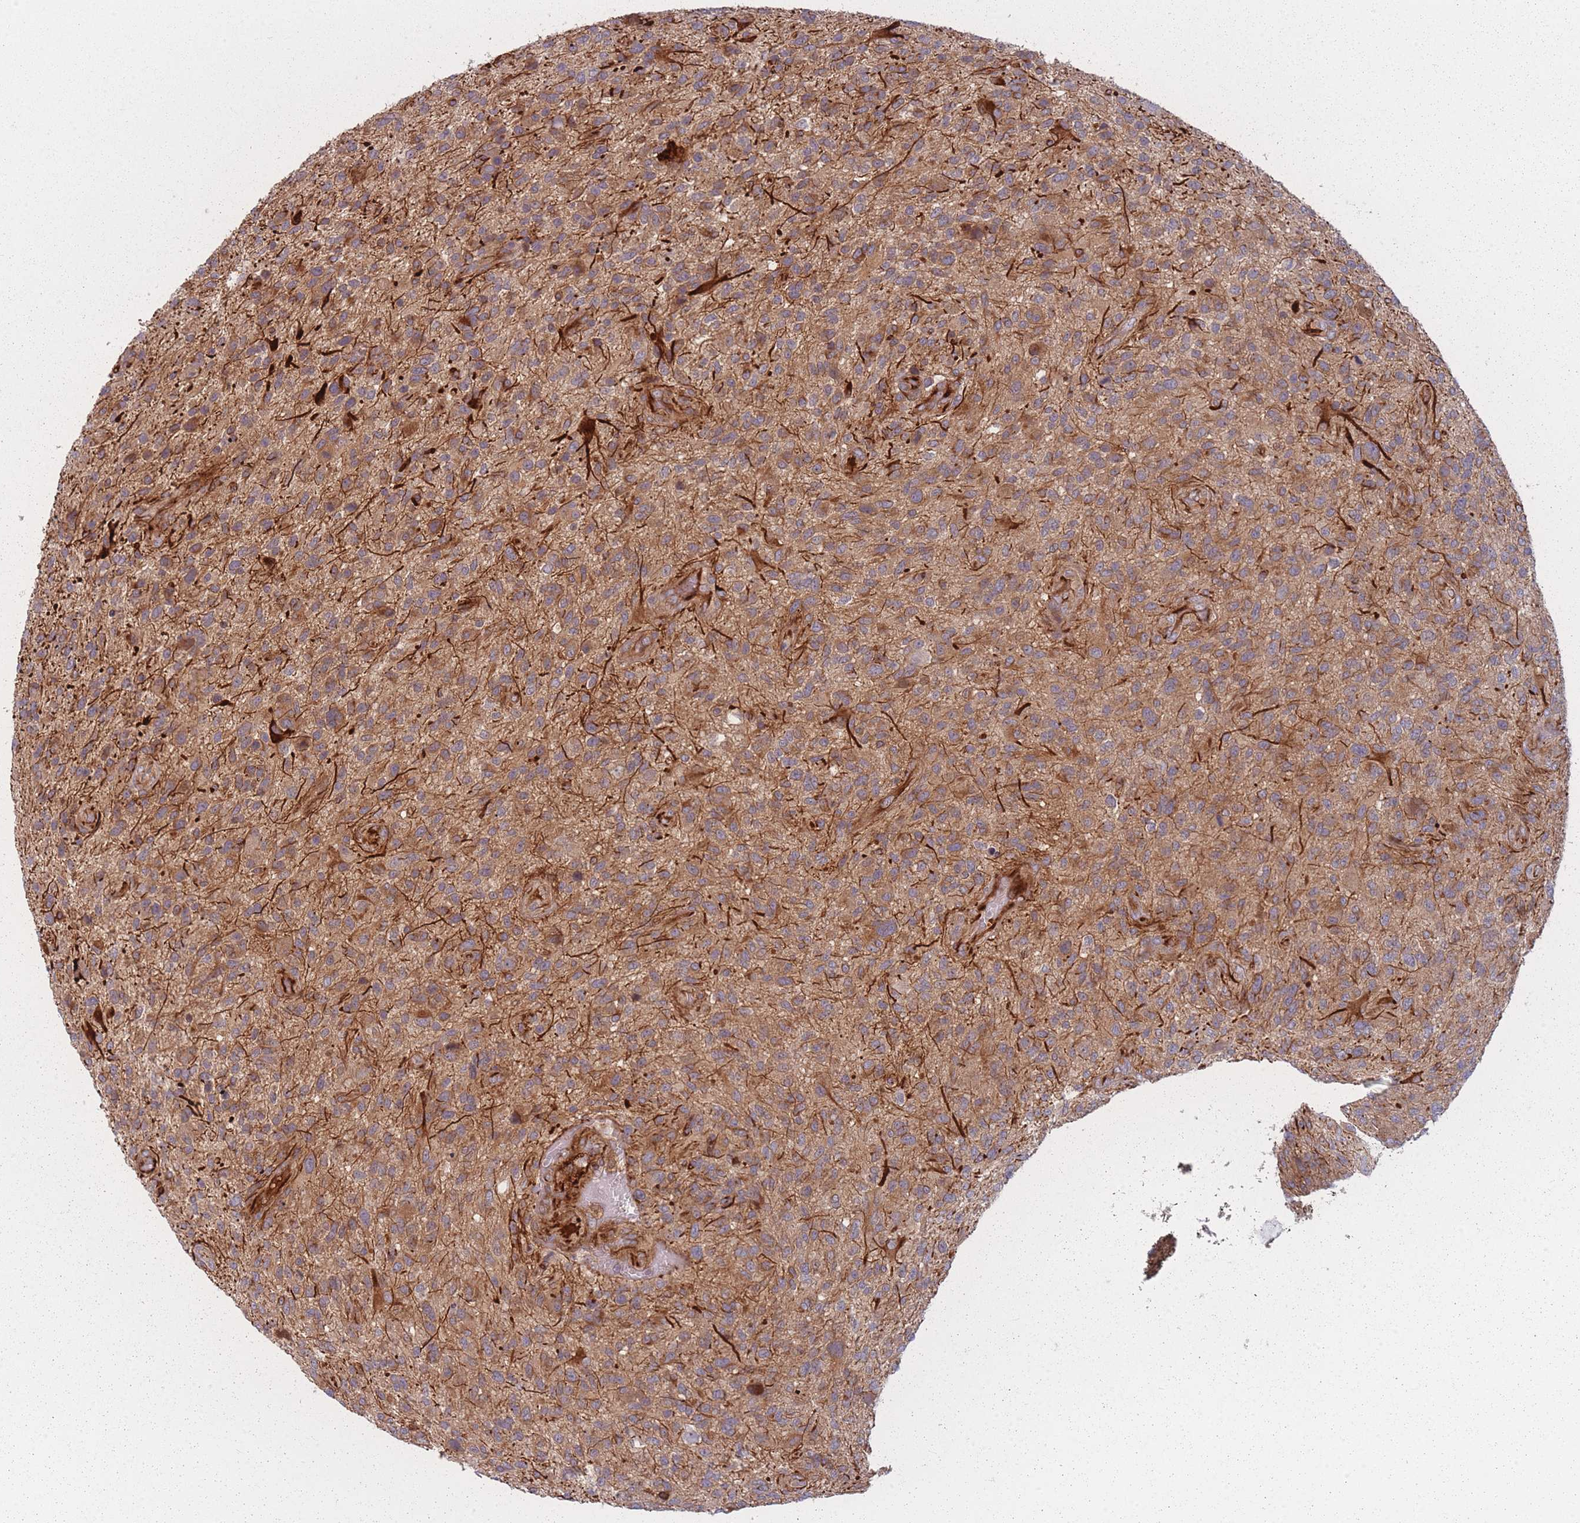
{"staining": {"intensity": "weak", "quantity": ">75%", "location": "cytoplasmic/membranous"}, "tissue": "glioma", "cell_type": "Tumor cells", "image_type": "cancer", "snomed": [{"axis": "morphology", "description": "Glioma, malignant, High grade"}, {"axis": "topography", "description": "Brain"}], "caption": "Protein staining reveals weak cytoplasmic/membranous staining in about >75% of tumor cells in glioma.", "gene": "EEF1AKMT2", "patient": {"sex": "male", "age": 47}}